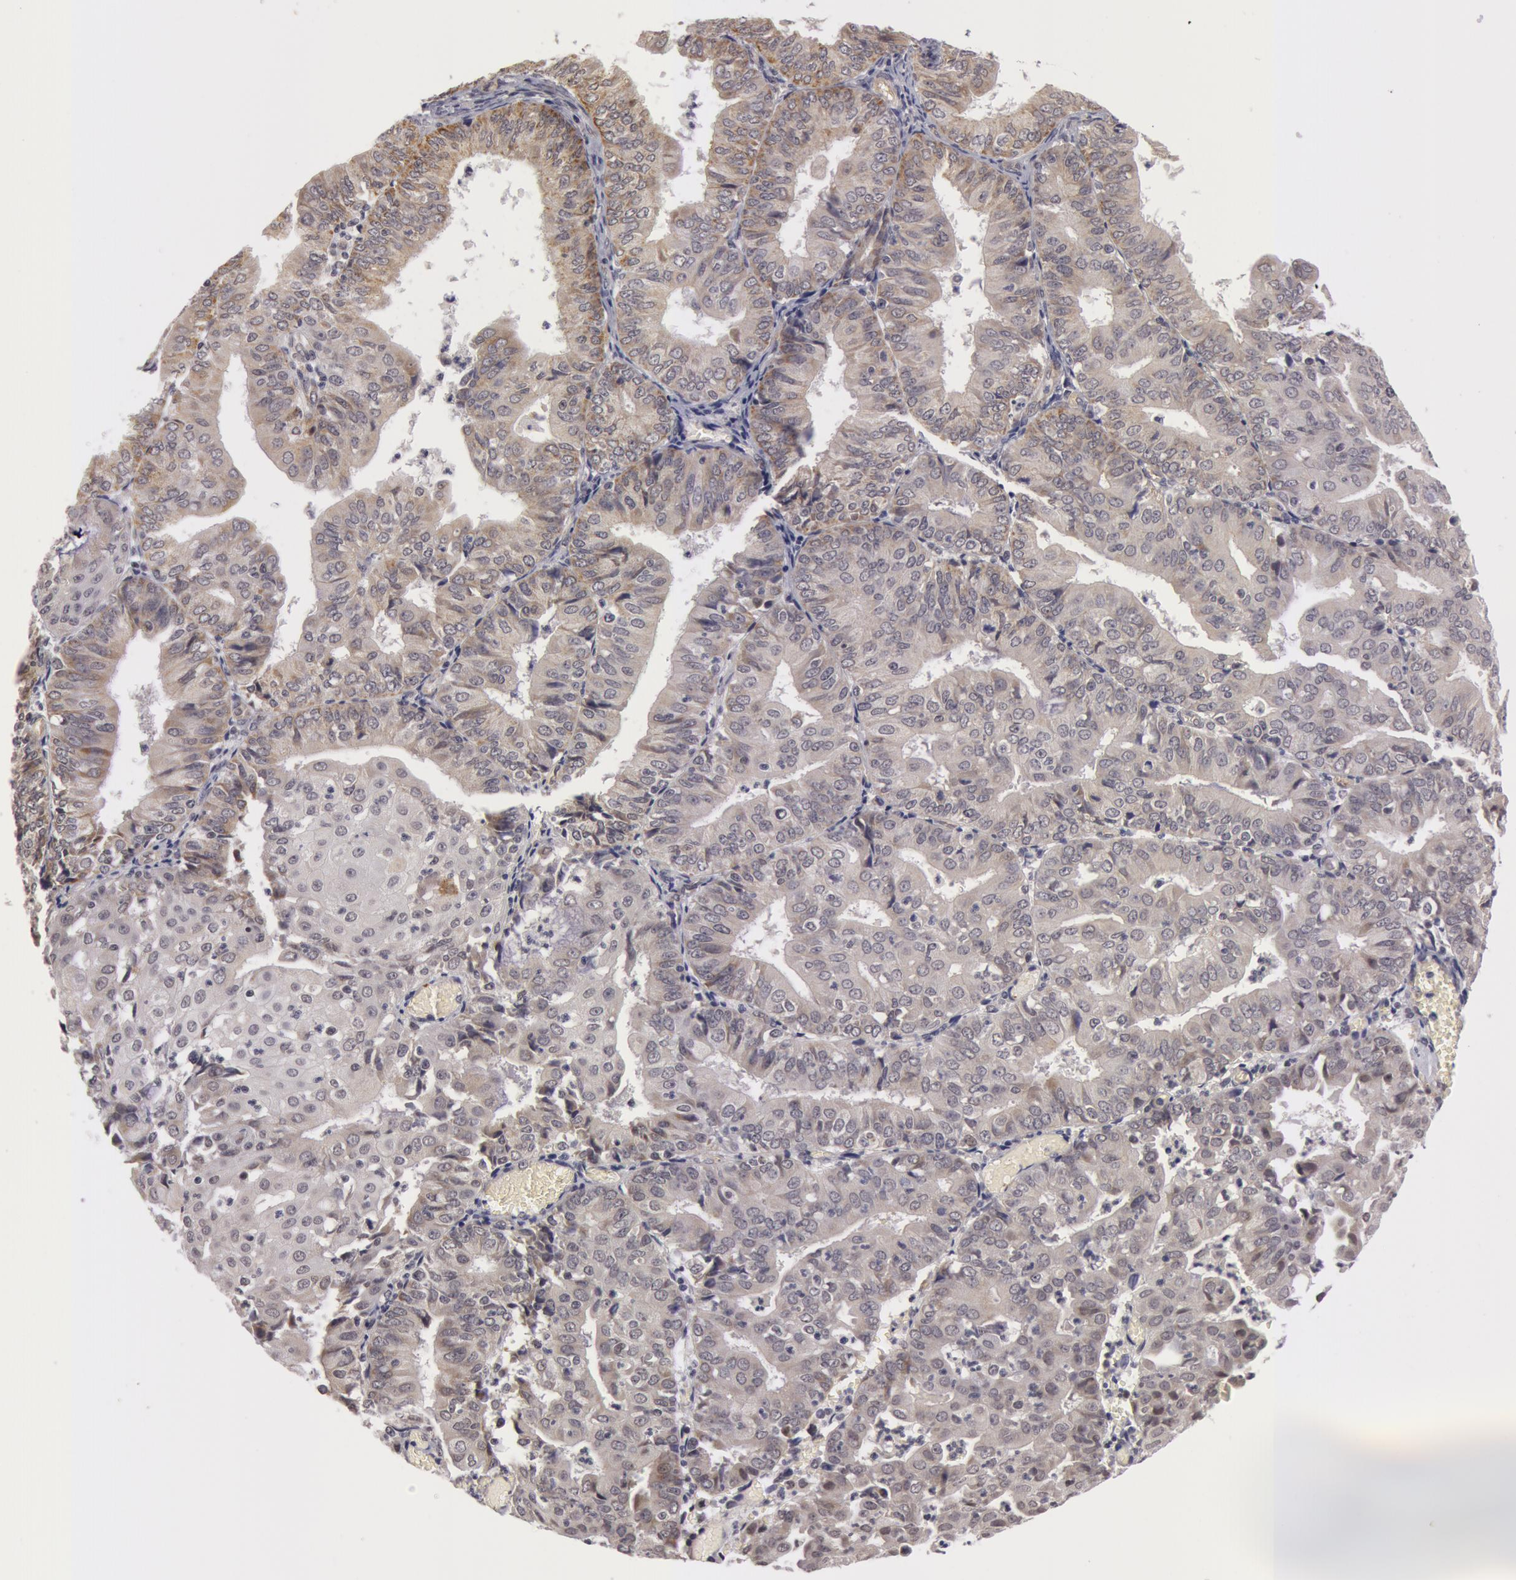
{"staining": {"intensity": "moderate", "quantity": "<25%", "location": "cytoplasmic/membranous"}, "tissue": "endometrial cancer", "cell_type": "Tumor cells", "image_type": "cancer", "snomed": [{"axis": "morphology", "description": "Adenocarcinoma, NOS"}, {"axis": "topography", "description": "Endometrium"}], "caption": "Immunohistochemical staining of human endometrial adenocarcinoma displays low levels of moderate cytoplasmic/membranous protein positivity in about <25% of tumor cells. (DAB = brown stain, brightfield microscopy at high magnification).", "gene": "SYTL4", "patient": {"sex": "female", "age": 79}}